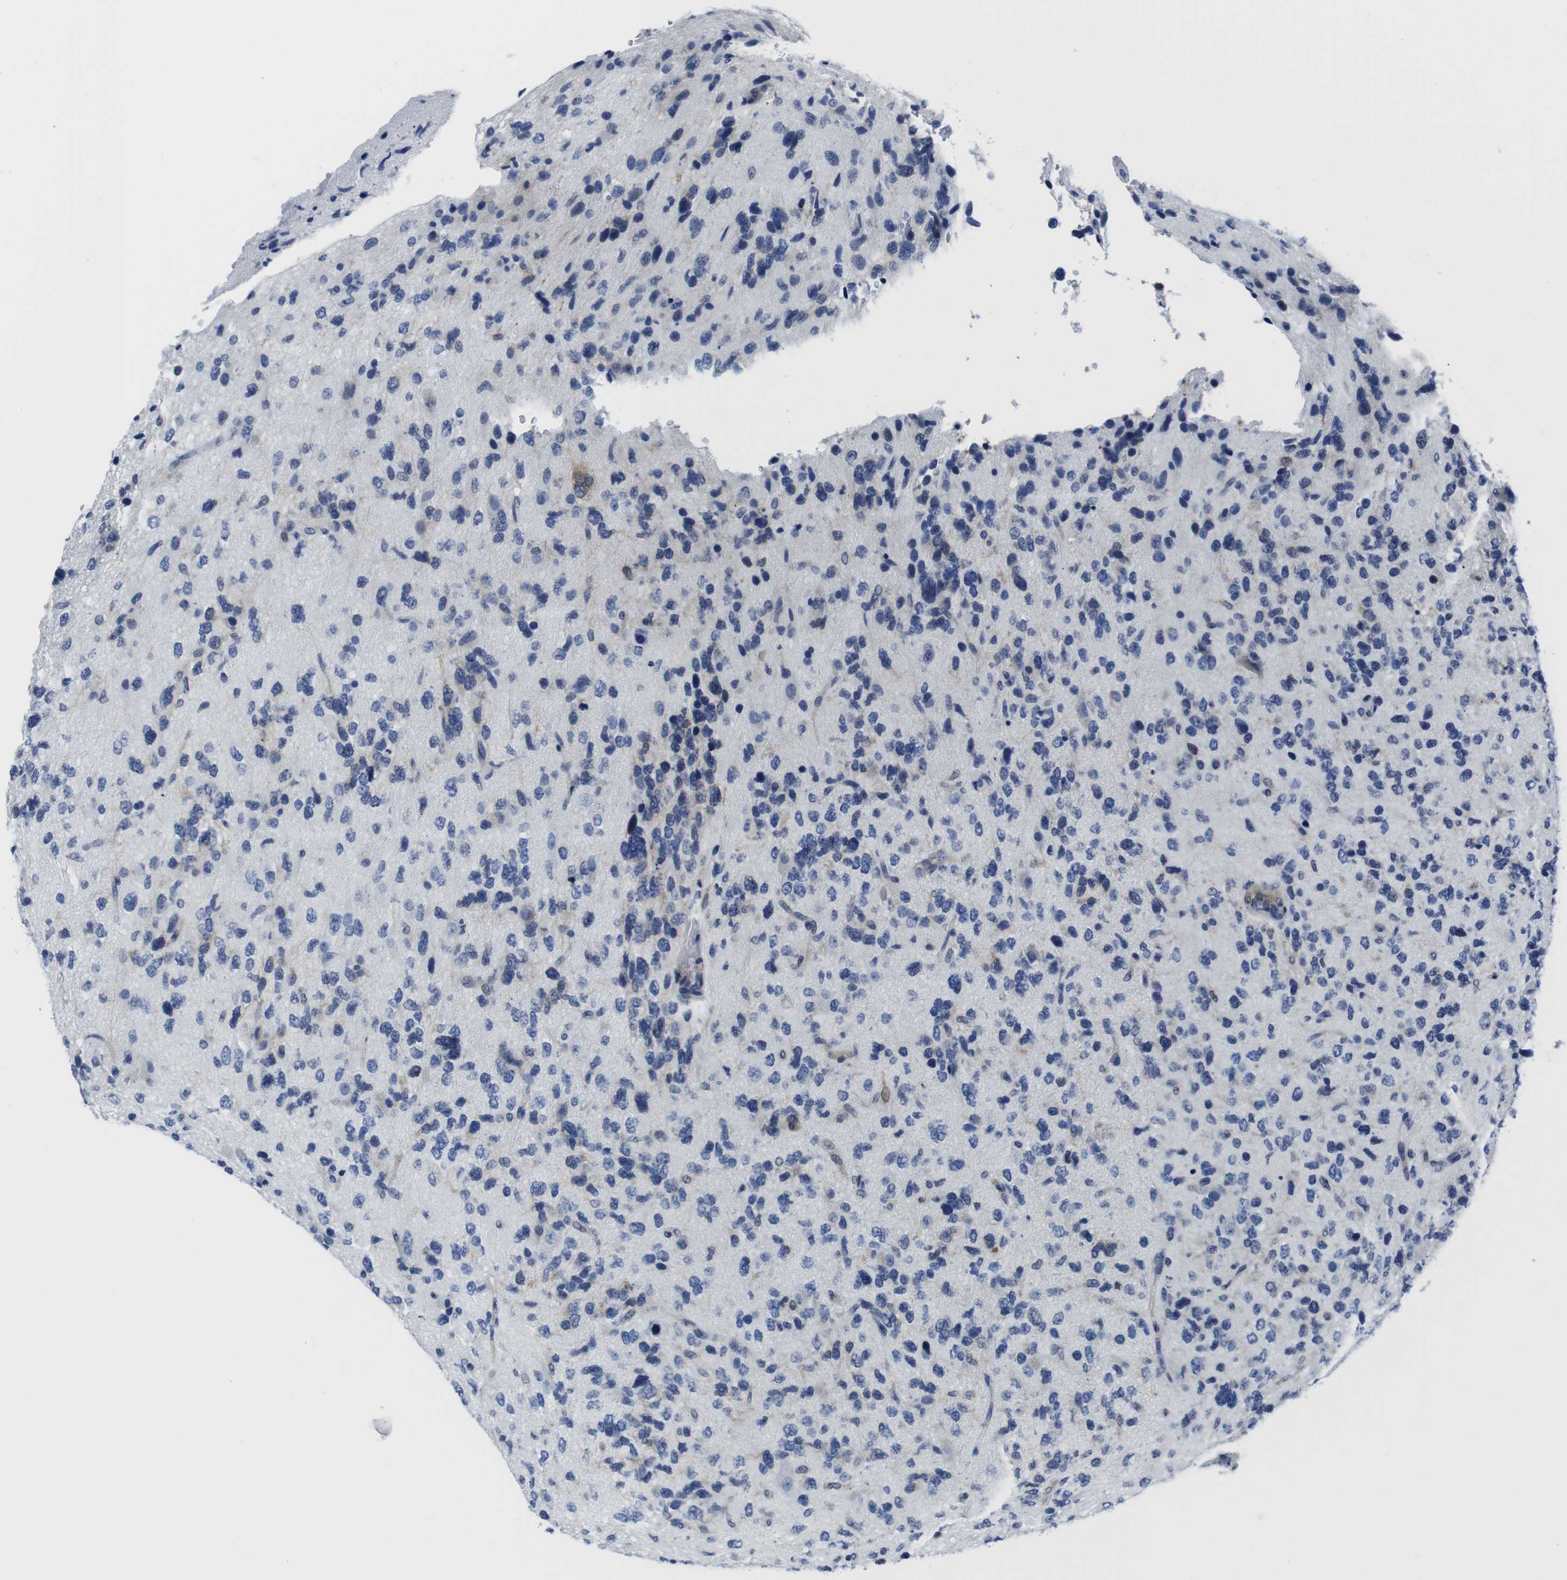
{"staining": {"intensity": "negative", "quantity": "none", "location": "none"}, "tissue": "glioma", "cell_type": "Tumor cells", "image_type": "cancer", "snomed": [{"axis": "morphology", "description": "Glioma, malignant, High grade"}, {"axis": "topography", "description": "Brain"}], "caption": "Glioma was stained to show a protein in brown. There is no significant staining in tumor cells.", "gene": "EIF4A1", "patient": {"sex": "female", "age": 58}}